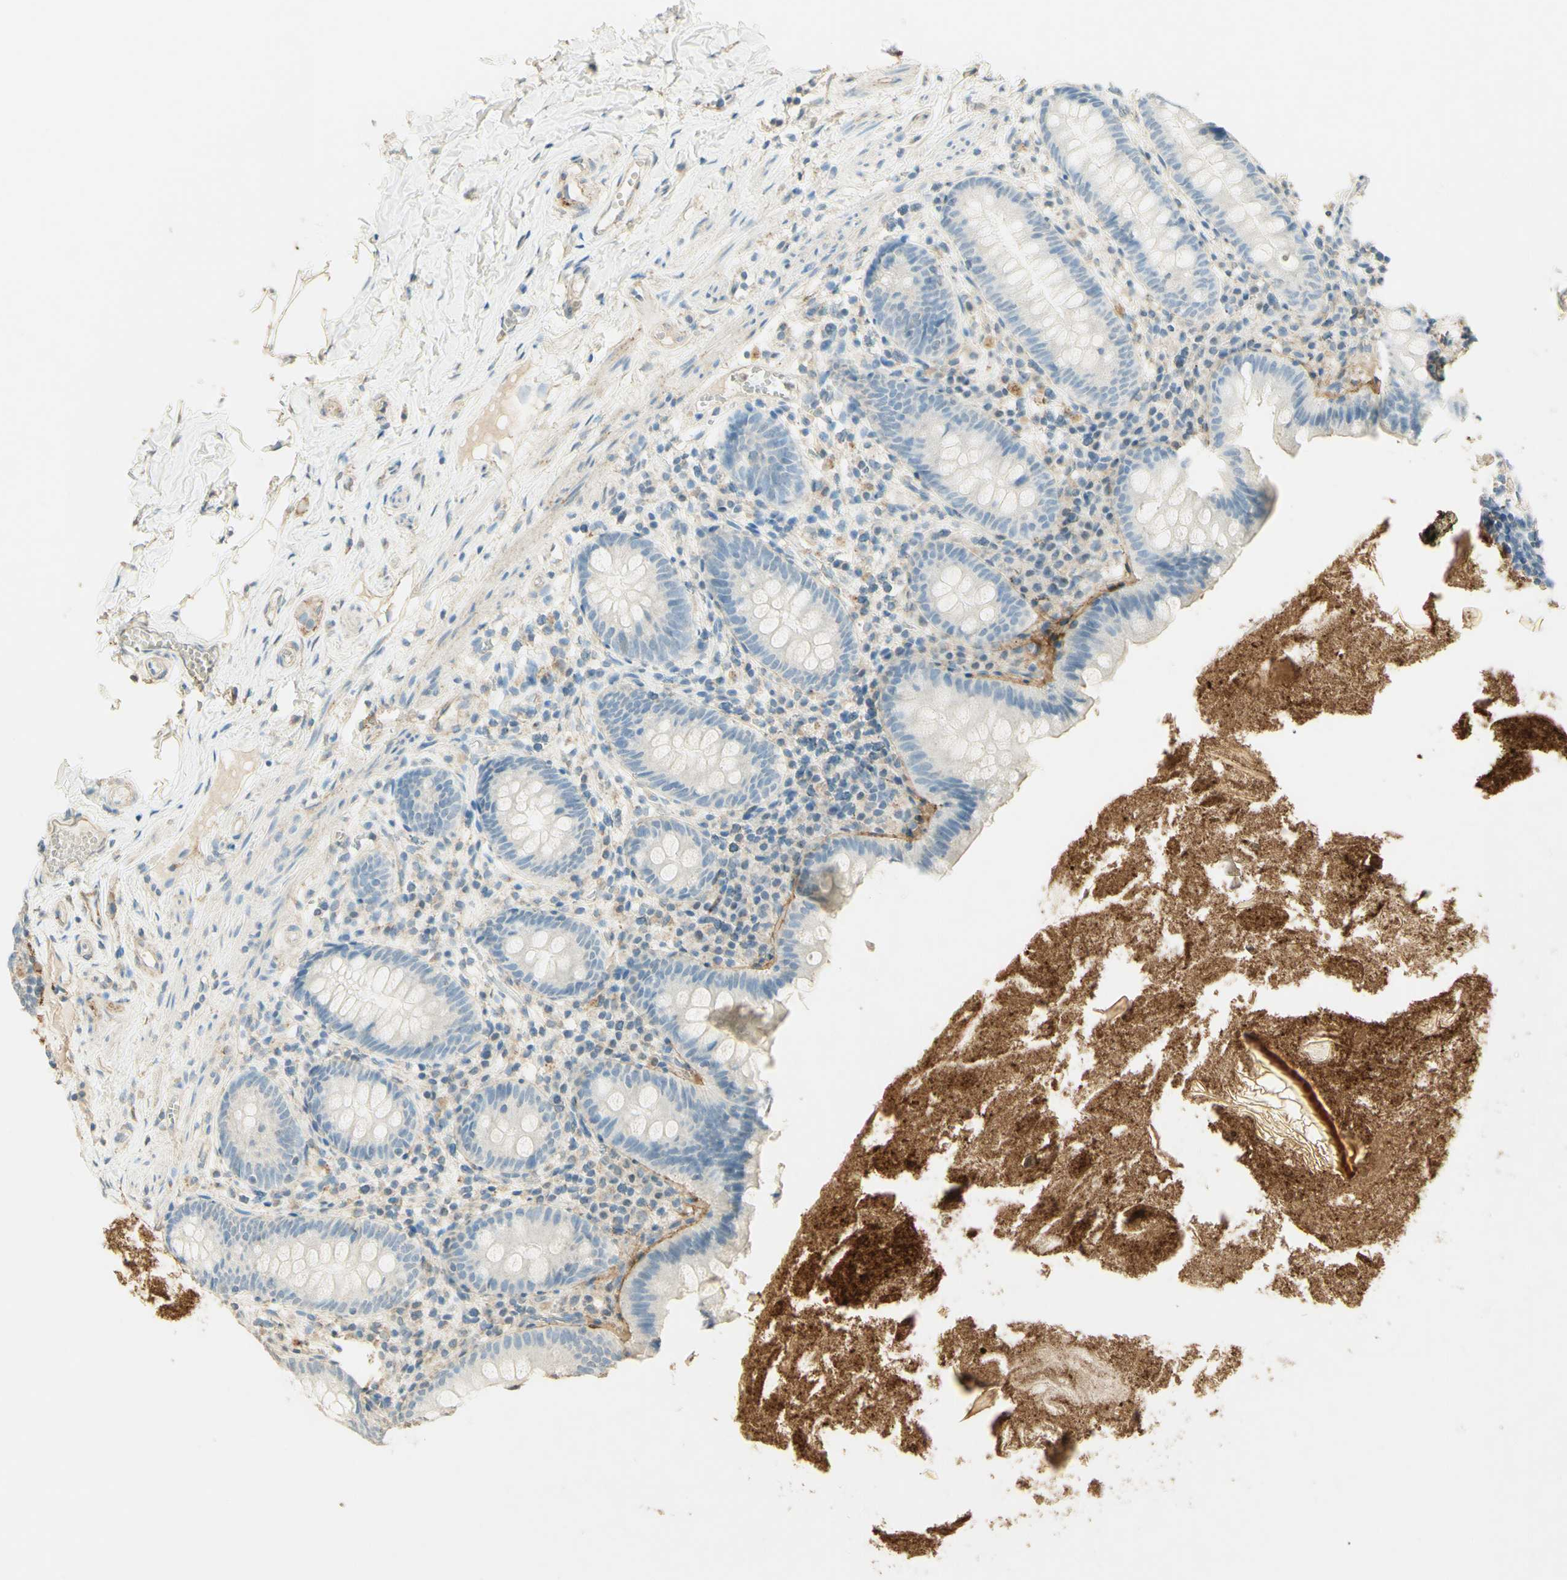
{"staining": {"intensity": "negative", "quantity": "none", "location": "none"}, "tissue": "appendix", "cell_type": "Glandular cells", "image_type": "normal", "snomed": [{"axis": "morphology", "description": "Normal tissue, NOS"}, {"axis": "topography", "description": "Appendix"}], "caption": "Glandular cells are negative for protein expression in normal human appendix. The staining was performed using DAB to visualize the protein expression in brown, while the nuclei were stained in blue with hematoxylin (Magnification: 20x).", "gene": "TNN", "patient": {"sex": "male", "age": 52}}